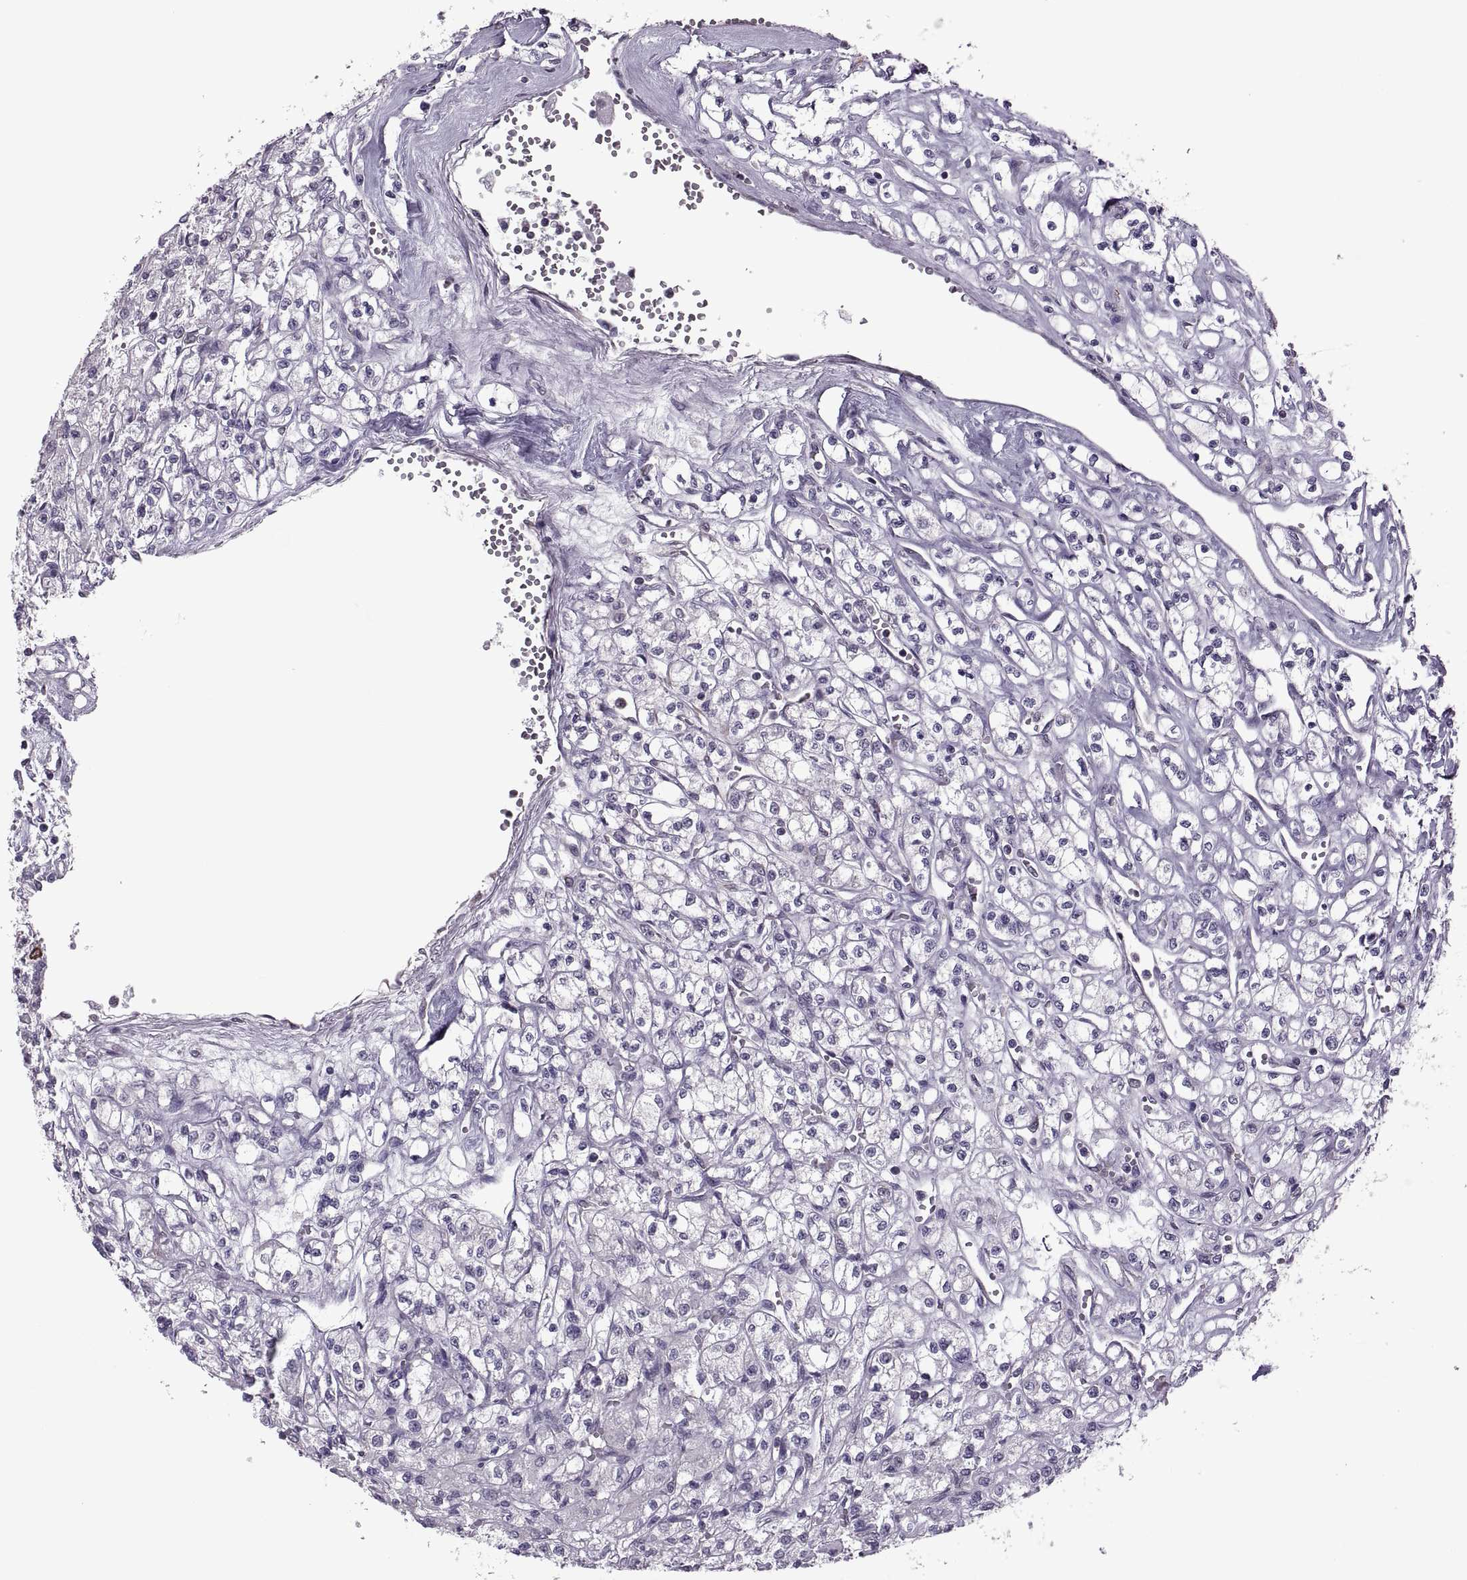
{"staining": {"intensity": "negative", "quantity": "none", "location": "none"}, "tissue": "renal cancer", "cell_type": "Tumor cells", "image_type": "cancer", "snomed": [{"axis": "morphology", "description": "Adenocarcinoma, NOS"}, {"axis": "topography", "description": "Kidney"}], "caption": "Tumor cells show no significant positivity in adenocarcinoma (renal). Brightfield microscopy of immunohistochemistry (IHC) stained with DAB (brown) and hematoxylin (blue), captured at high magnification.", "gene": "PABPC1", "patient": {"sex": "female", "age": 70}}